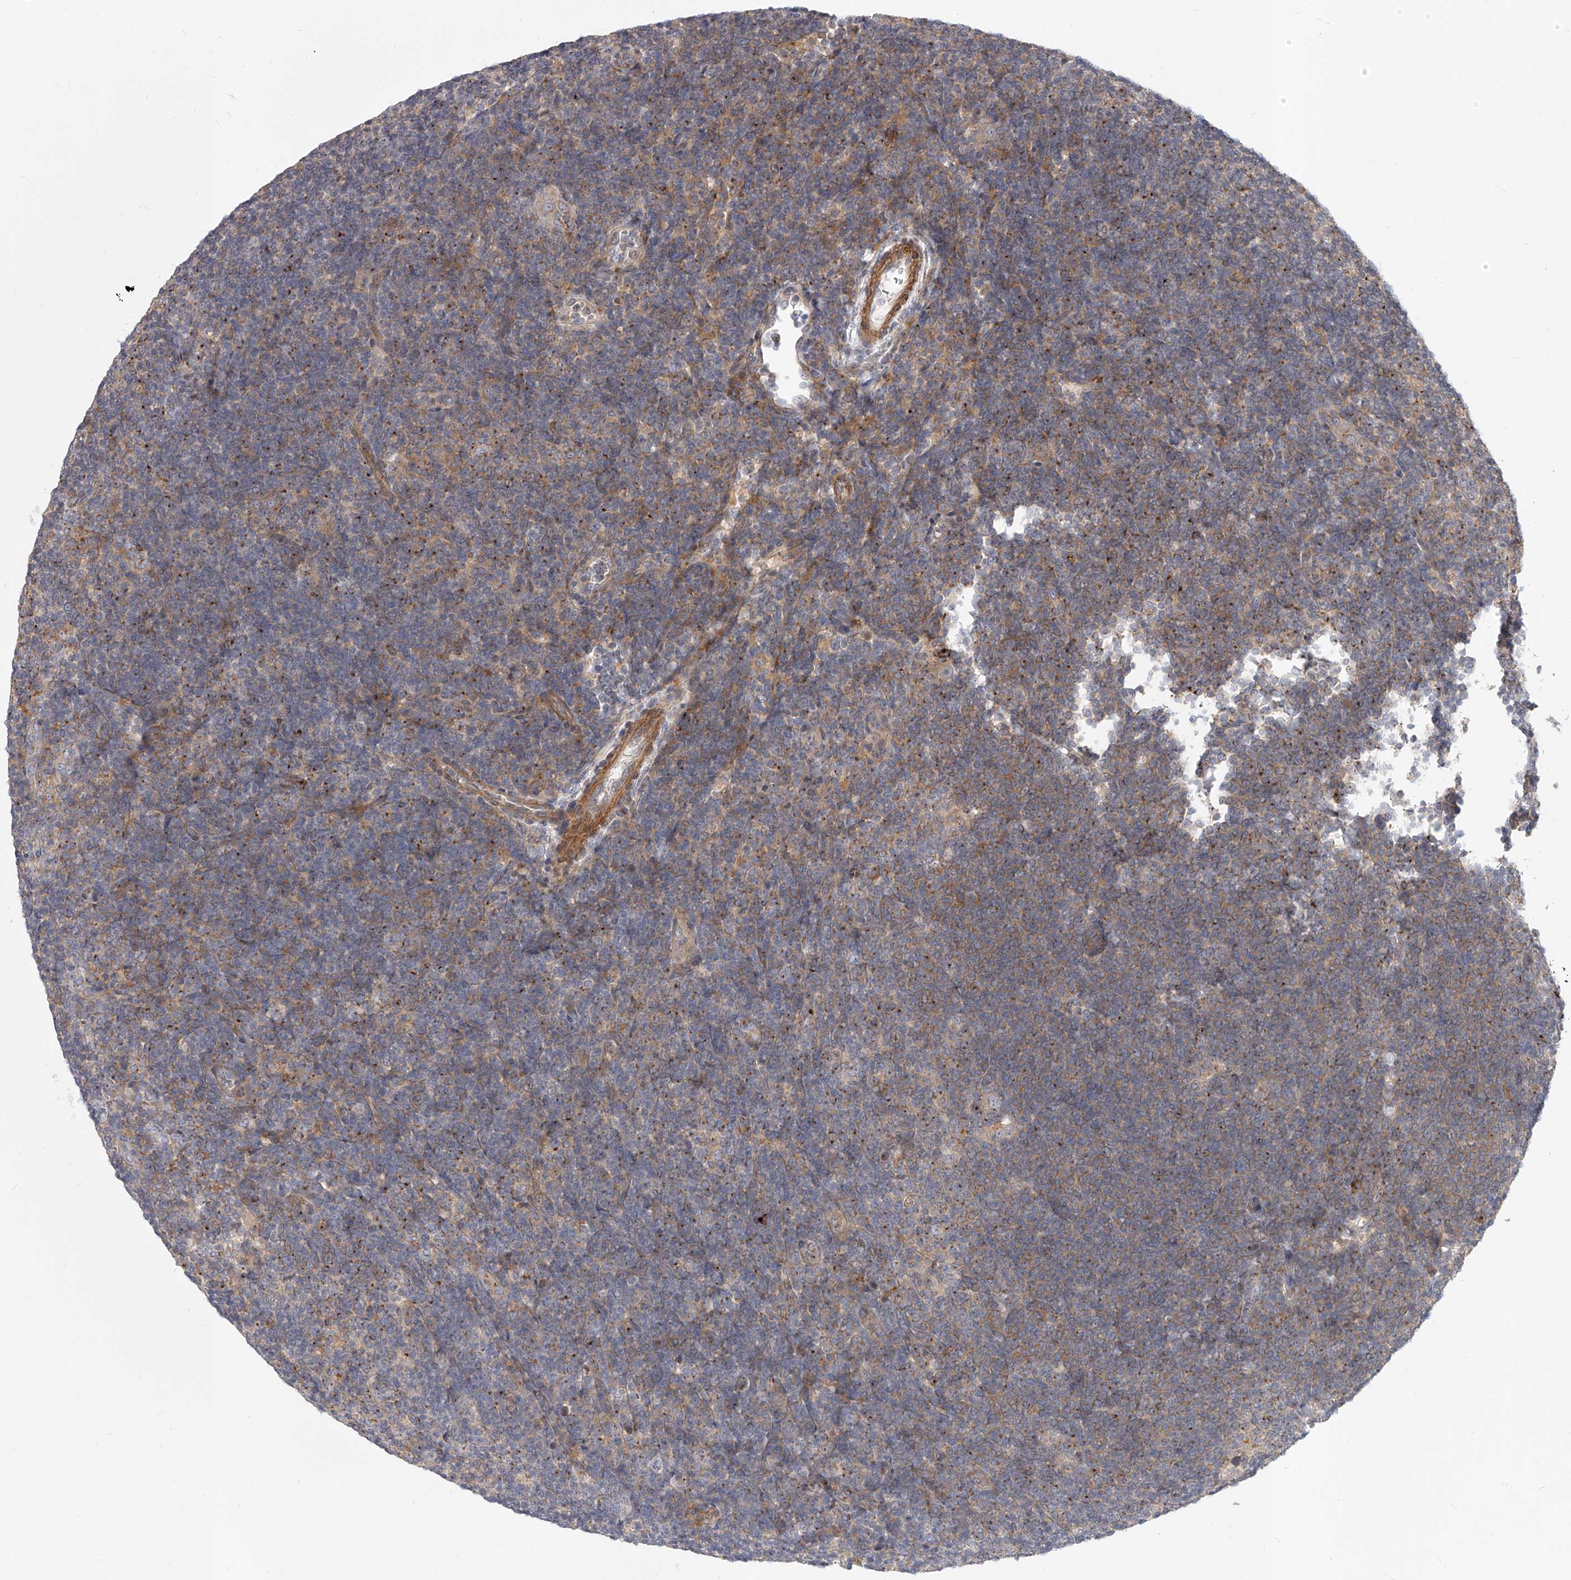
{"staining": {"intensity": "weak", "quantity": "<25%", "location": "cytoplasmic/membranous"}, "tissue": "lymphoma", "cell_type": "Tumor cells", "image_type": "cancer", "snomed": [{"axis": "morphology", "description": "Hodgkin's disease, NOS"}, {"axis": "topography", "description": "Lymph node"}], "caption": "Tumor cells show no significant protein staining in Hodgkin's disease.", "gene": "SLC37A1", "patient": {"sex": "female", "age": 57}}